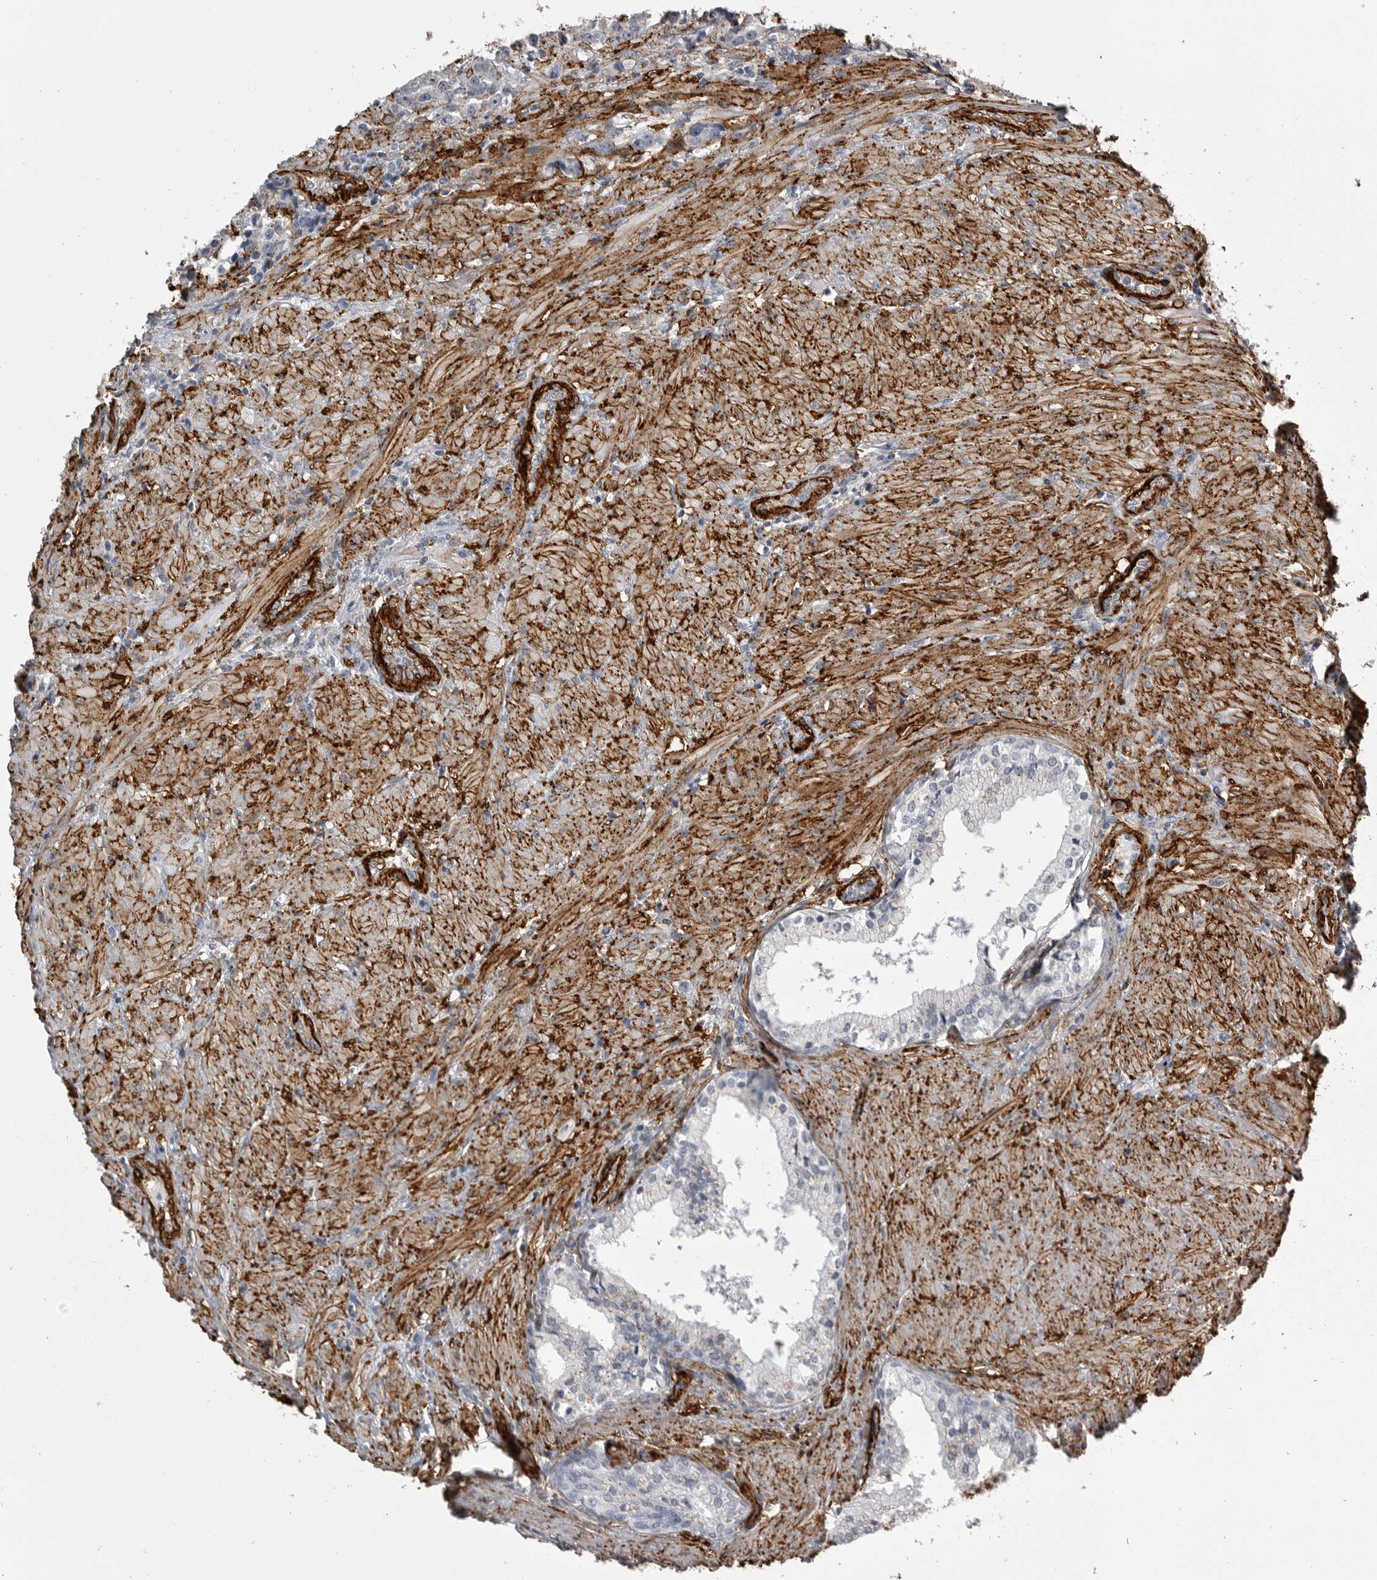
{"staining": {"intensity": "negative", "quantity": "none", "location": "none"}, "tissue": "prostate cancer", "cell_type": "Tumor cells", "image_type": "cancer", "snomed": [{"axis": "morphology", "description": "Adenocarcinoma, High grade"}, {"axis": "topography", "description": "Prostate"}], "caption": "IHC of human prostate cancer displays no expression in tumor cells.", "gene": "AOC3", "patient": {"sex": "male", "age": 60}}